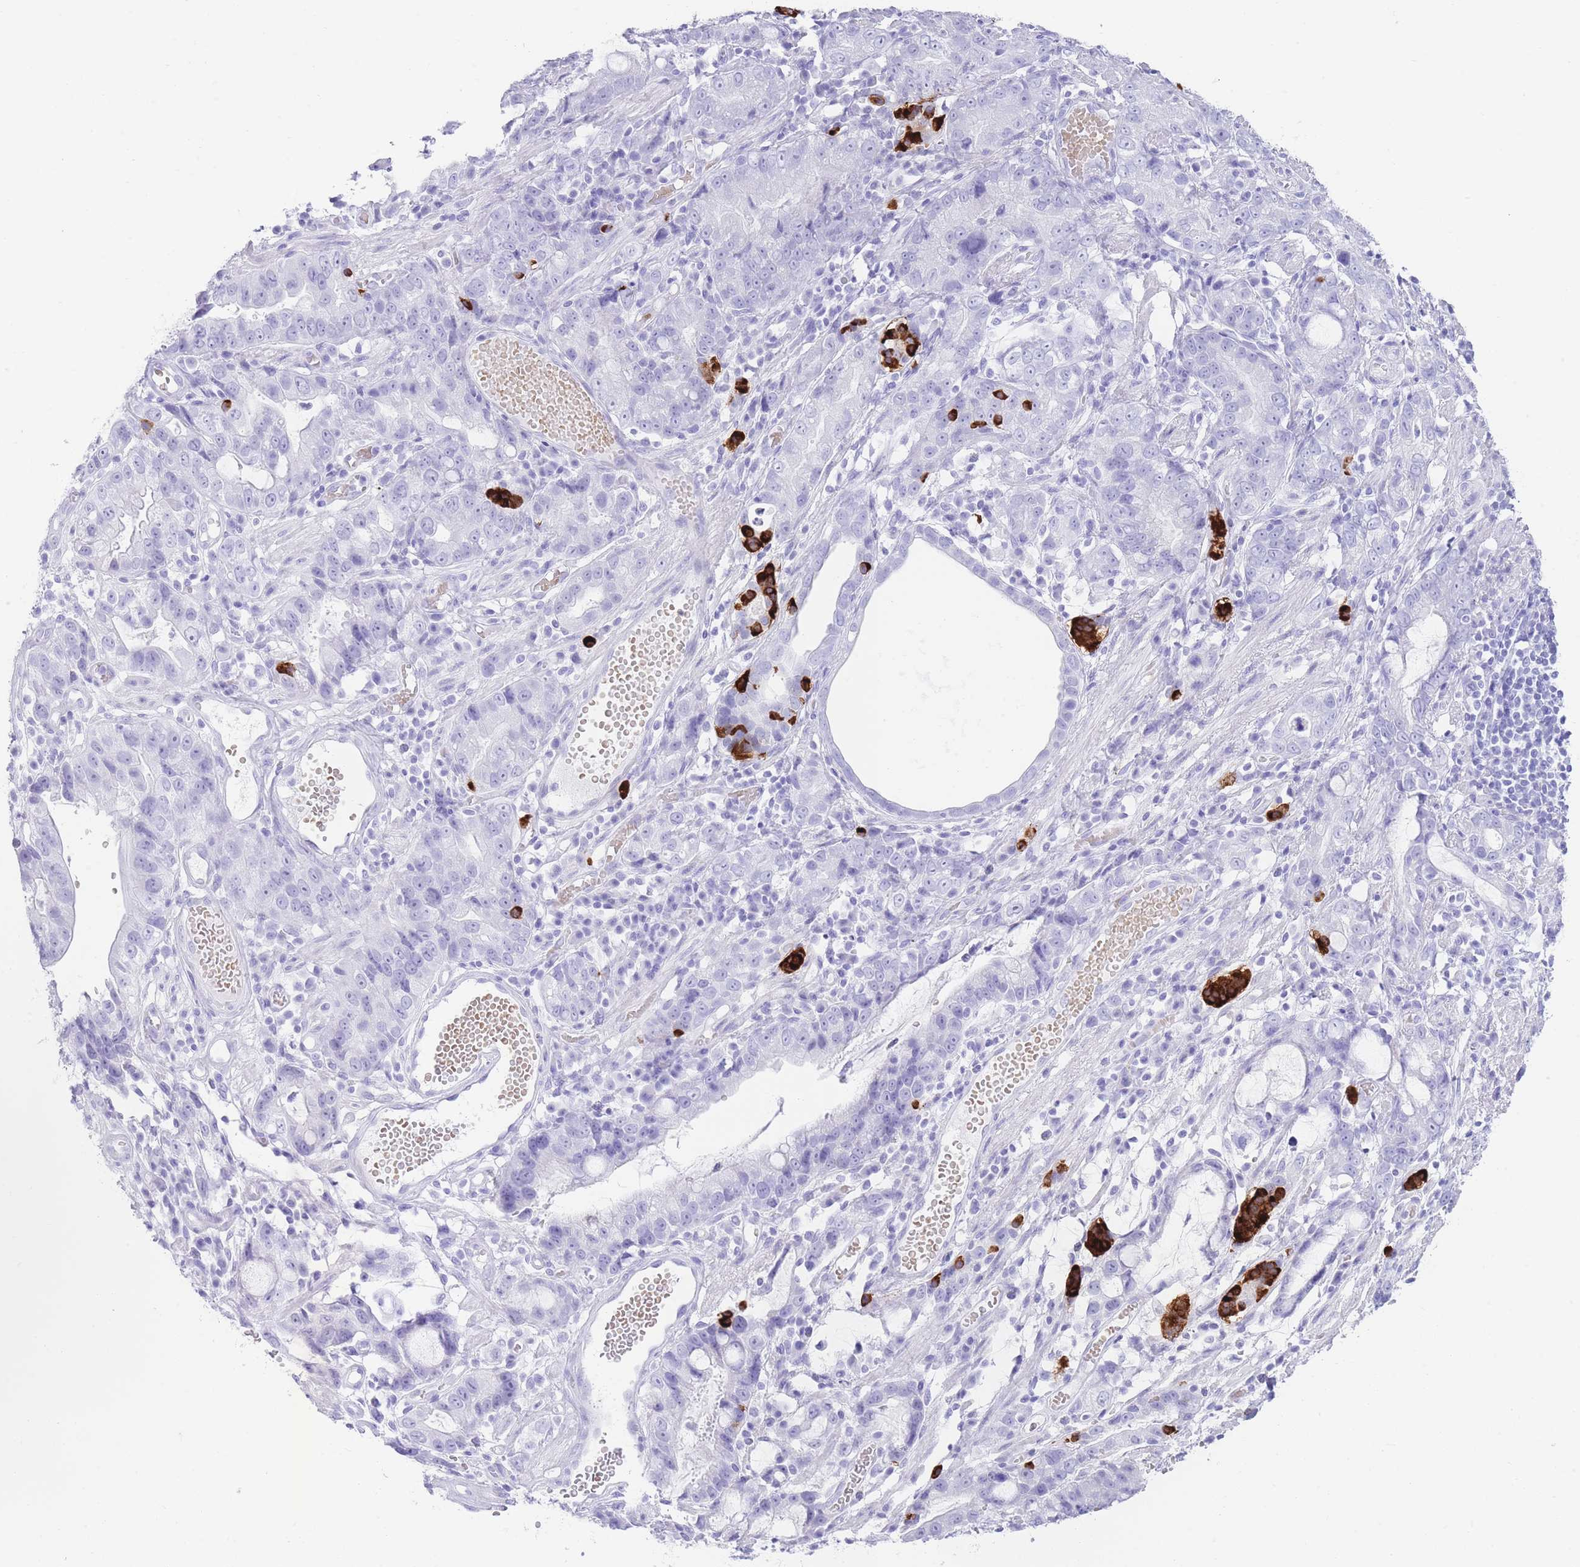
{"staining": {"intensity": "negative", "quantity": "none", "location": "none"}, "tissue": "stomach cancer", "cell_type": "Tumor cells", "image_type": "cancer", "snomed": [{"axis": "morphology", "description": "Adenocarcinoma, NOS"}, {"axis": "topography", "description": "Stomach"}], "caption": "Stomach cancer (adenocarcinoma) was stained to show a protein in brown. There is no significant positivity in tumor cells.", "gene": "ELOA2", "patient": {"sex": "male", "age": 55}}